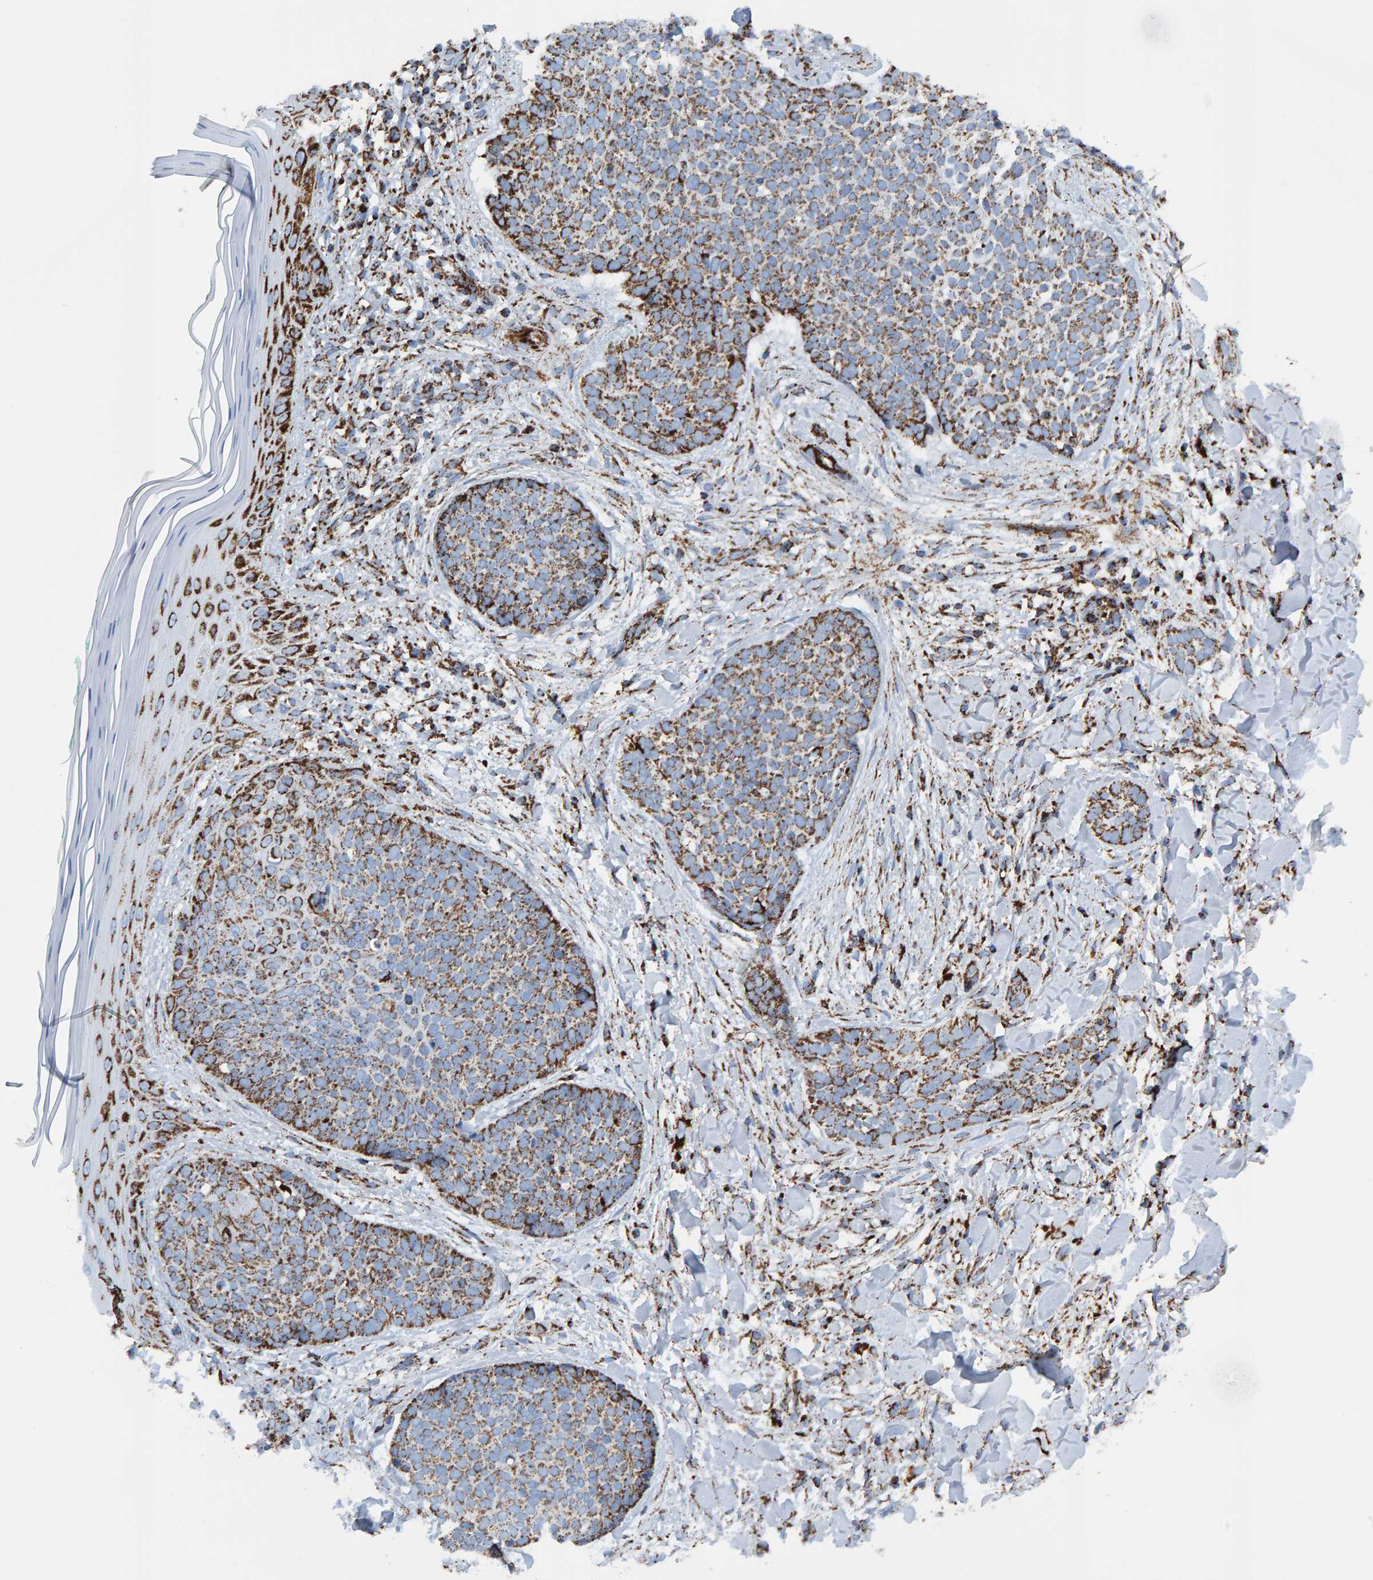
{"staining": {"intensity": "strong", "quantity": ">75%", "location": "cytoplasmic/membranous"}, "tissue": "skin cancer", "cell_type": "Tumor cells", "image_type": "cancer", "snomed": [{"axis": "morphology", "description": "Normal tissue, NOS"}, {"axis": "morphology", "description": "Basal cell carcinoma"}, {"axis": "topography", "description": "Skin"}], "caption": "Human basal cell carcinoma (skin) stained with a protein marker demonstrates strong staining in tumor cells.", "gene": "ENSG00000262660", "patient": {"sex": "male", "age": 67}}